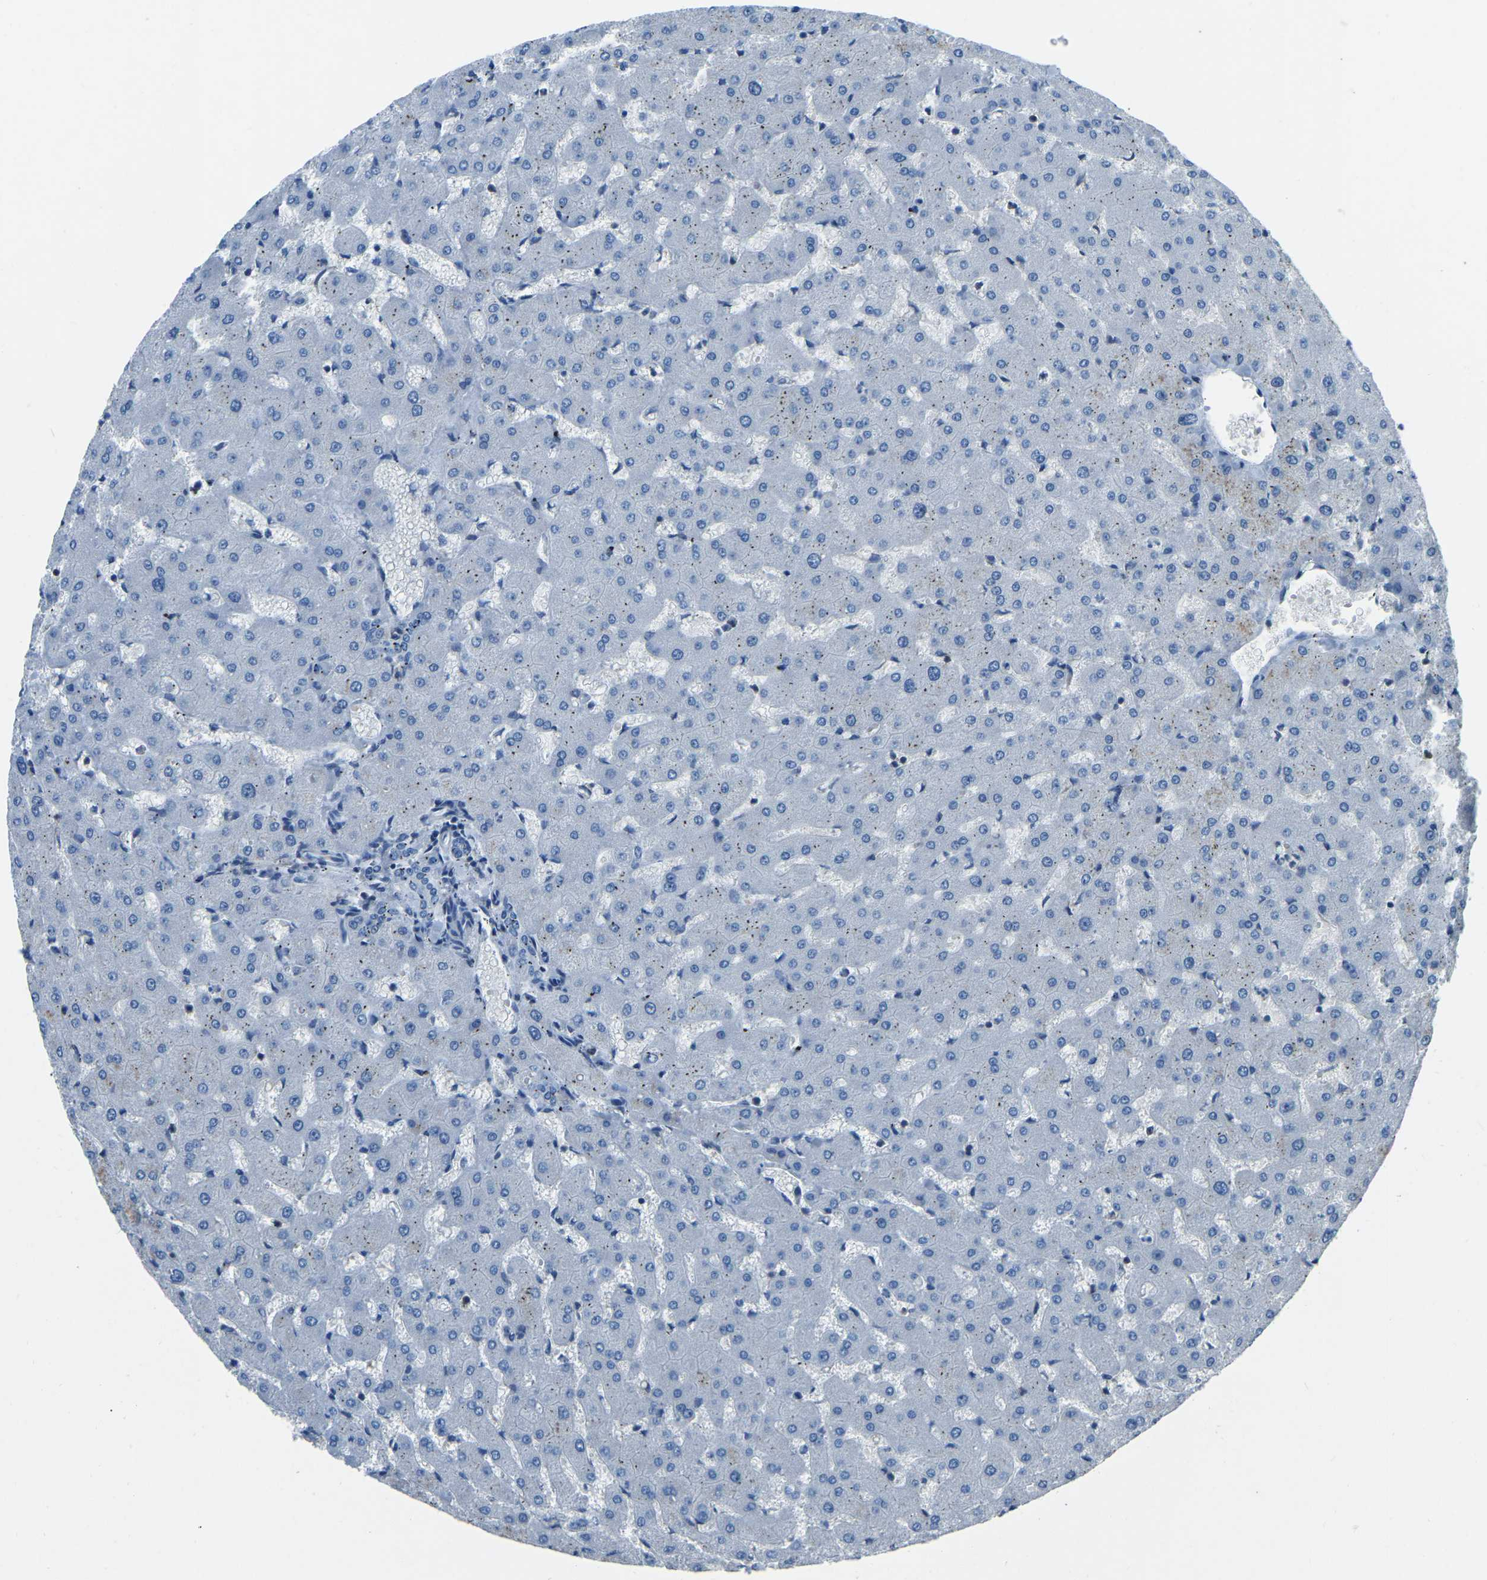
{"staining": {"intensity": "negative", "quantity": "none", "location": "none"}, "tissue": "liver", "cell_type": "Cholangiocytes", "image_type": "normal", "snomed": [{"axis": "morphology", "description": "Normal tissue, NOS"}, {"axis": "topography", "description": "Liver"}], "caption": "Protein analysis of unremarkable liver demonstrates no significant expression in cholangiocytes.", "gene": "XIRP1", "patient": {"sex": "female", "age": 63}}